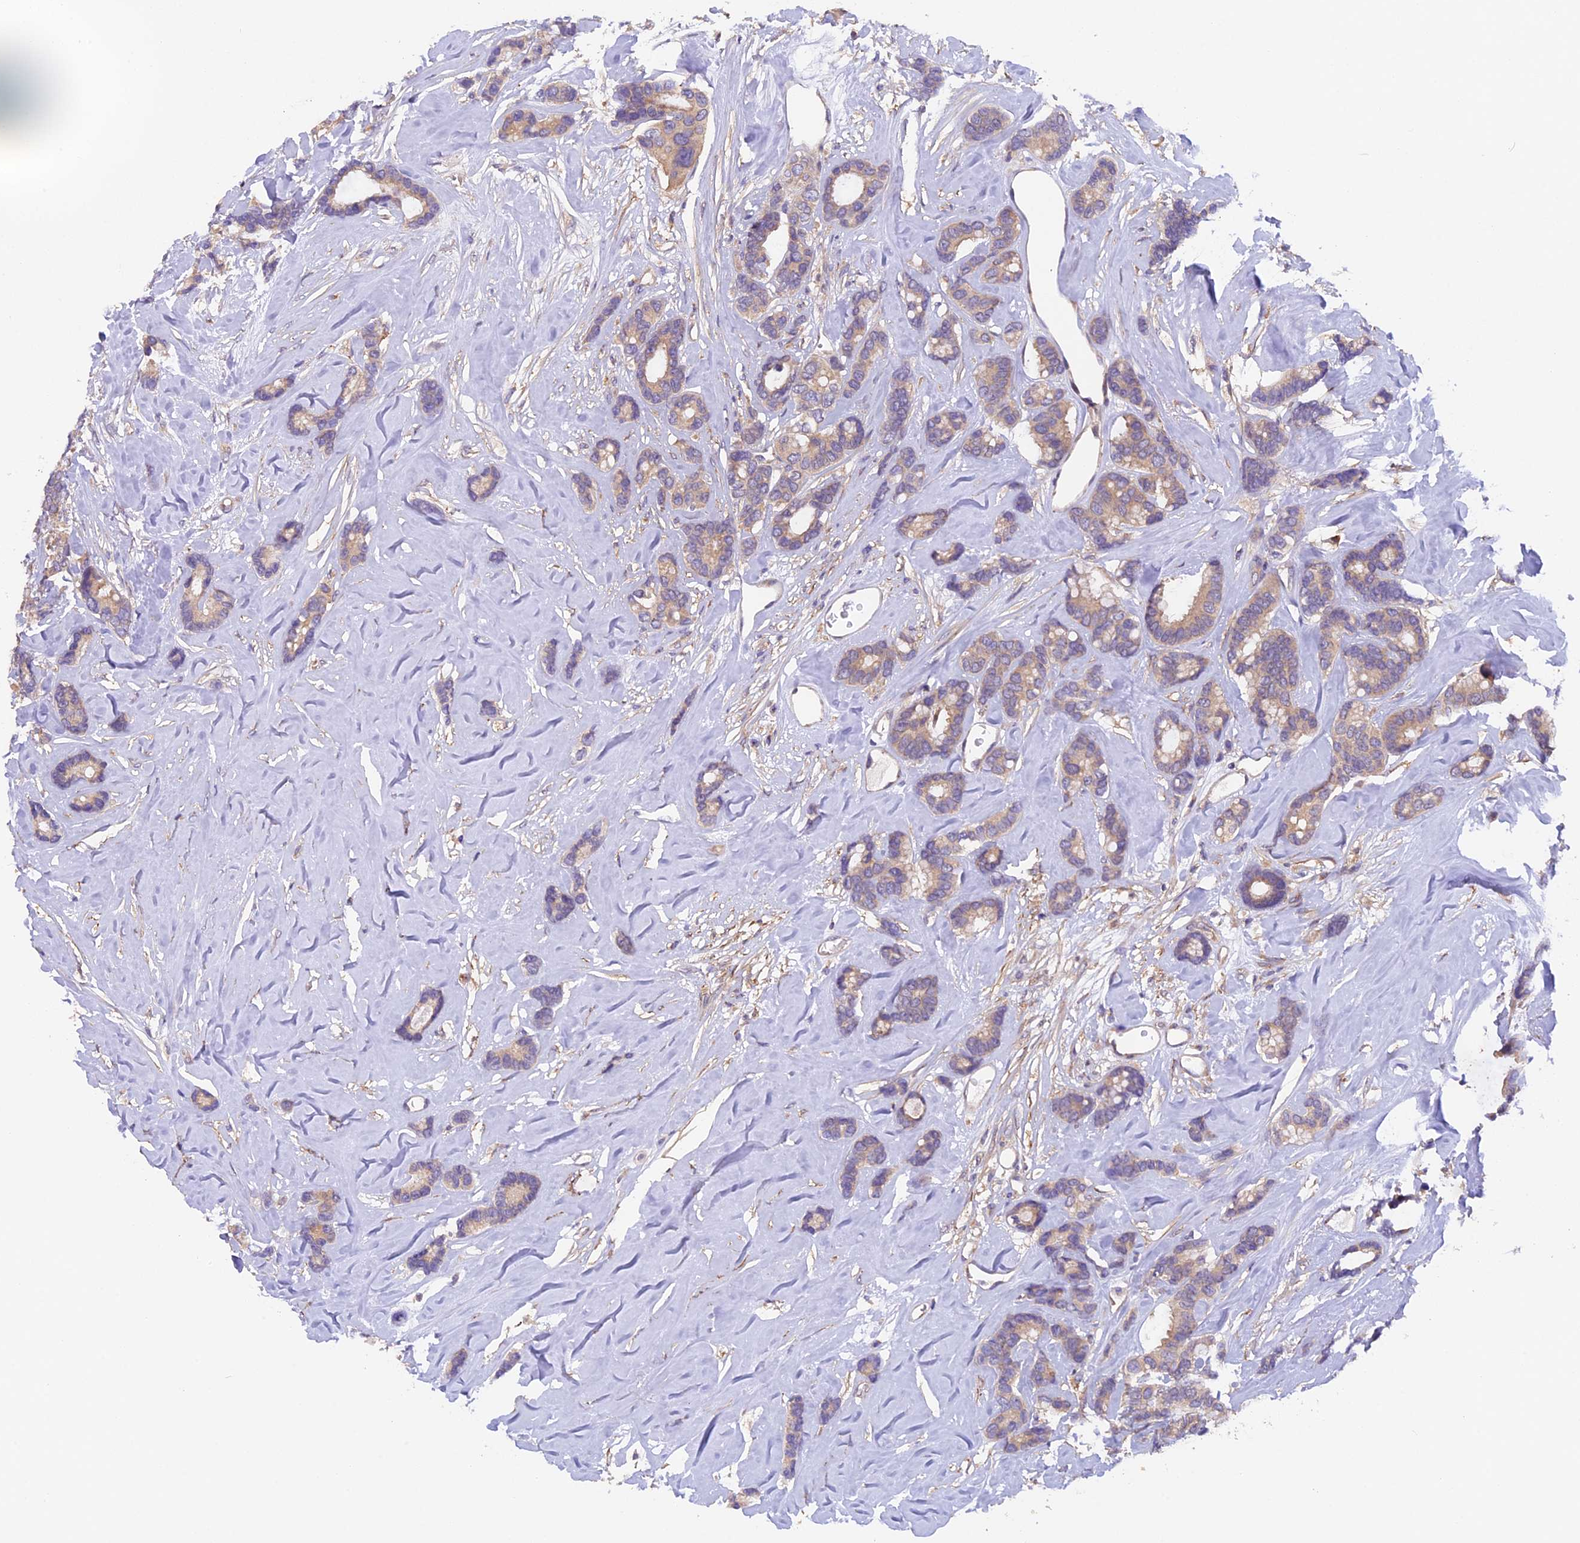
{"staining": {"intensity": "weak", "quantity": ">75%", "location": "cytoplasmic/membranous"}, "tissue": "breast cancer", "cell_type": "Tumor cells", "image_type": "cancer", "snomed": [{"axis": "morphology", "description": "Duct carcinoma"}, {"axis": "topography", "description": "Breast"}], "caption": "An IHC micrograph of neoplastic tissue is shown. Protein staining in brown shows weak cytoplasmic/membranous positivity in breast cancer (intraductal carcinoma) within tumor cells. (Brightfield microscopy of DAB IHC at high magnification).", "gene": "CCDC9B", "patient": {"sex": "female", "age": 87}}